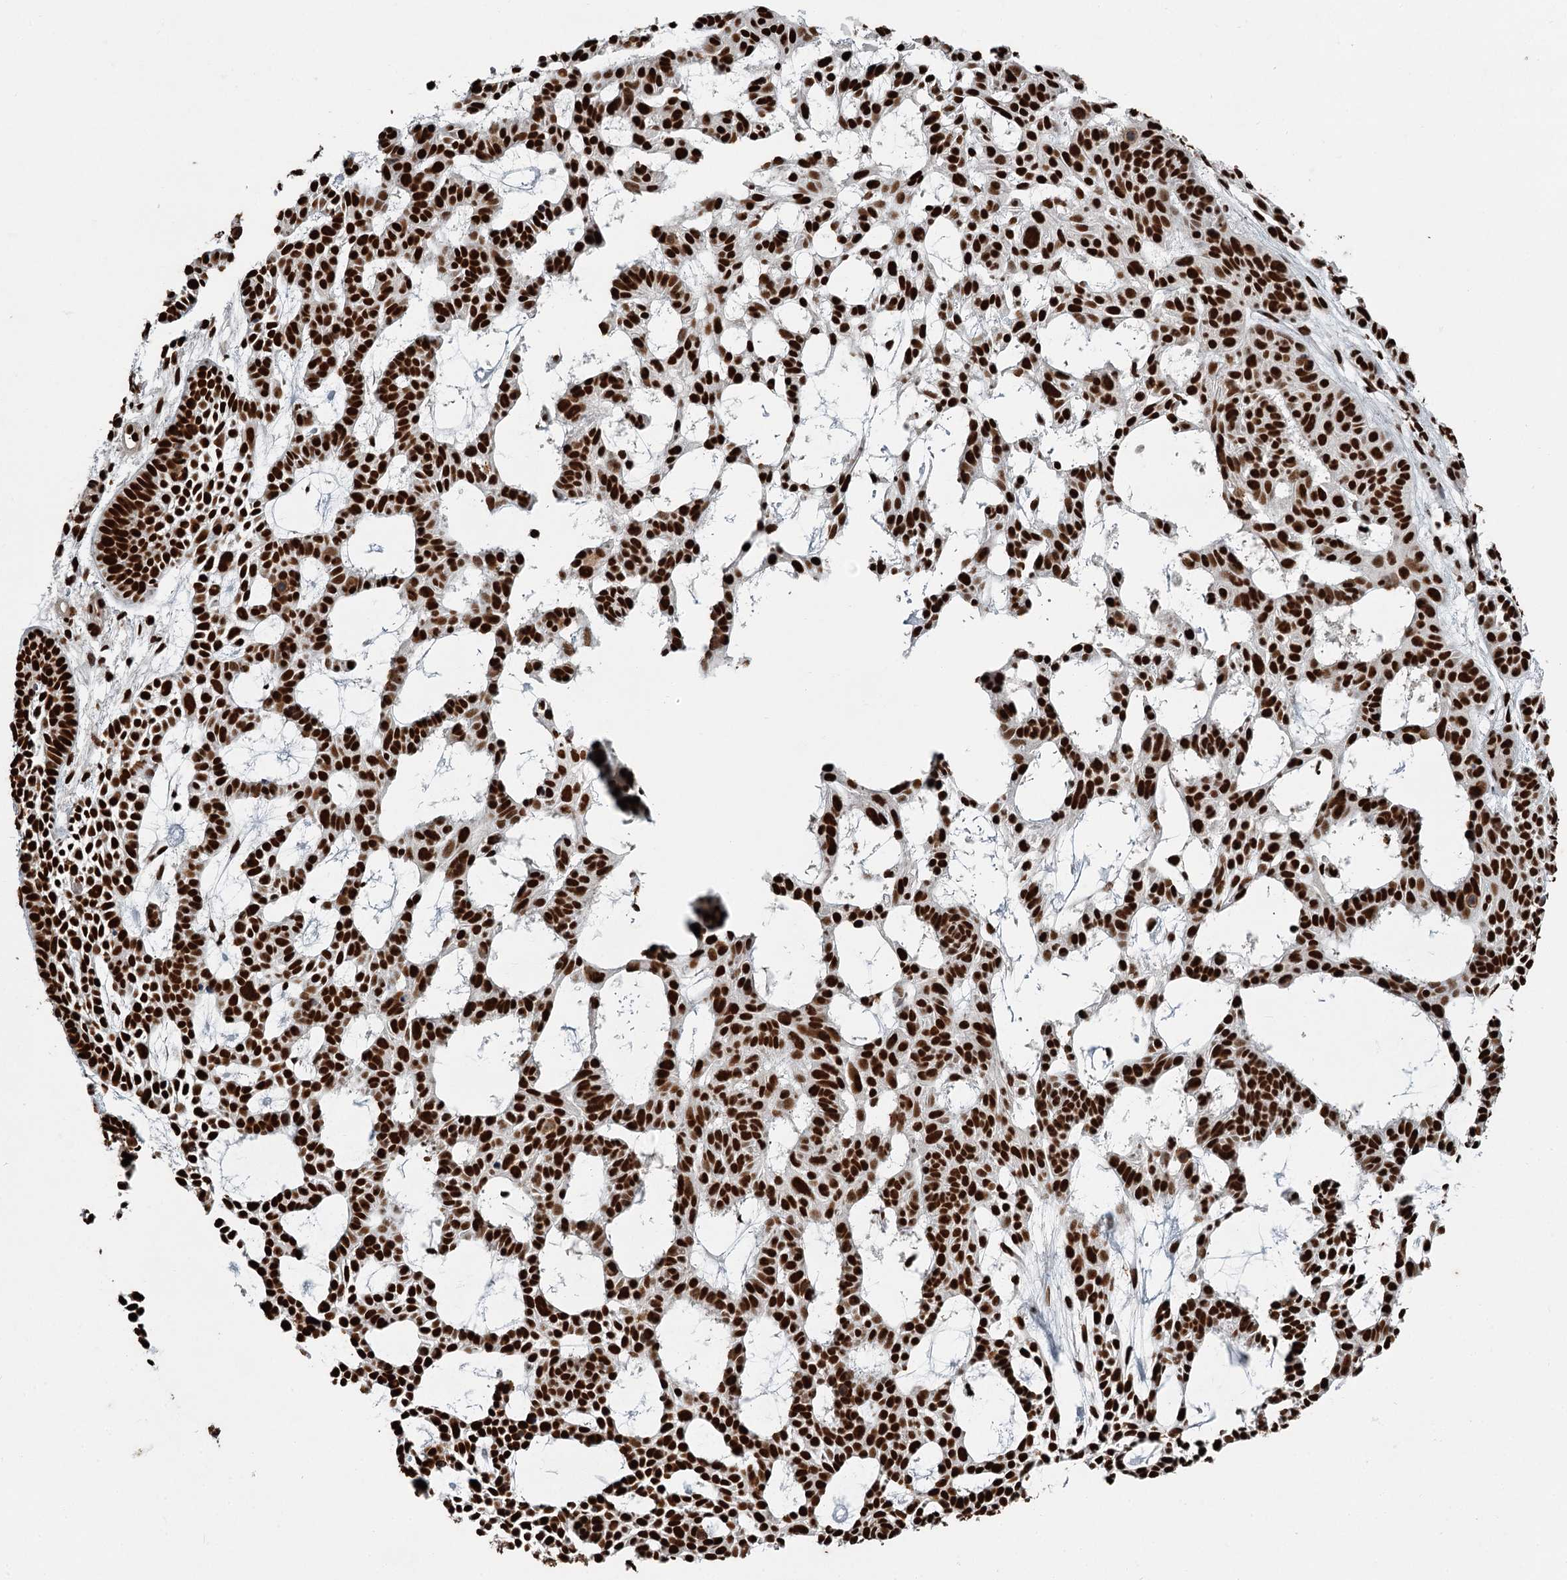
{"staining": {"intensity": "strong", "quantity": ">75%", "location": "nuclear"}, "tissue": "skin cancer", "cell_type": "Tumor cells", "image_type": "cancer", "snomed": [{"axis": "morphology", "description": "Basal cell carcinoma"}, {"axis": "topography", "description": "Skin"}], "caption": "High-magnification brightfield microscopy of skin cancer (basal cell carcinoma) stained with DAB (3,3'-diaminobenzidine) (brown) and counterstained with hematoxylin (blue). tumor cells exhibit strong nuclear positivity is appreciated in approximately>75% of cells.", "gene": "RBBP7", "patient": {"sex": "male", "age": 89}}